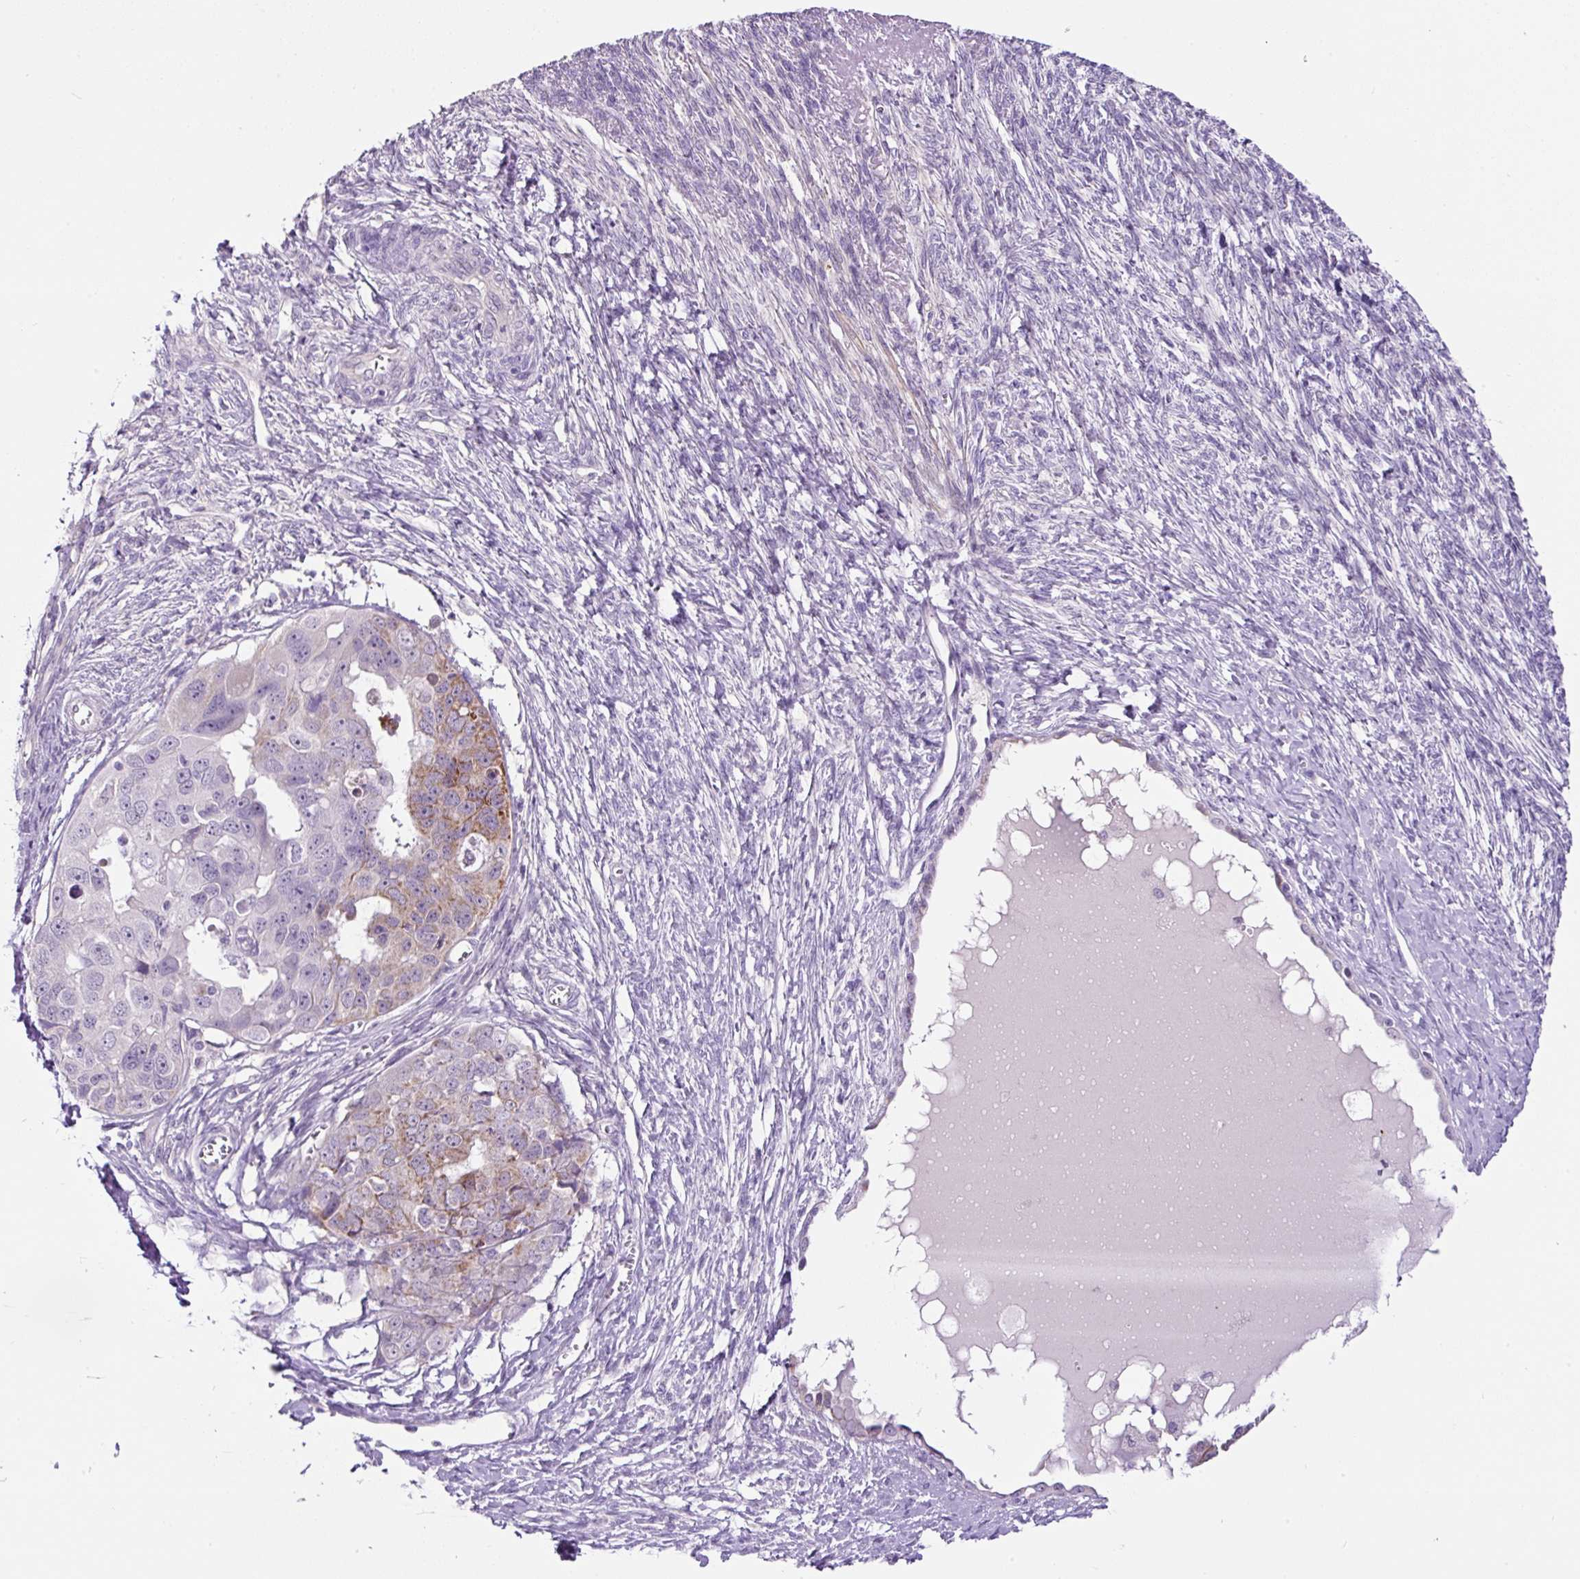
{"staining": {"intensity": "moderate", "quantity": "<25%", "location": "cytoplasmic/membranous"}, "tissue": "ovarian cancer", "cell_type": "Tumor cells", "image_type": "cancer", "snomed": [{"axis": "morphology", "description": "Carcinoma, endometroid"}, {"axis": "topography", "description": "Ovary"}], "caption": "Moderate cytoplasmic/membranous protein staining is appreciated in approximately <25% of tumor cells in endometroid carcinoma (ovarian).", "gene": "OGDHL", "patient": {"sex": "female", "age": 70}}